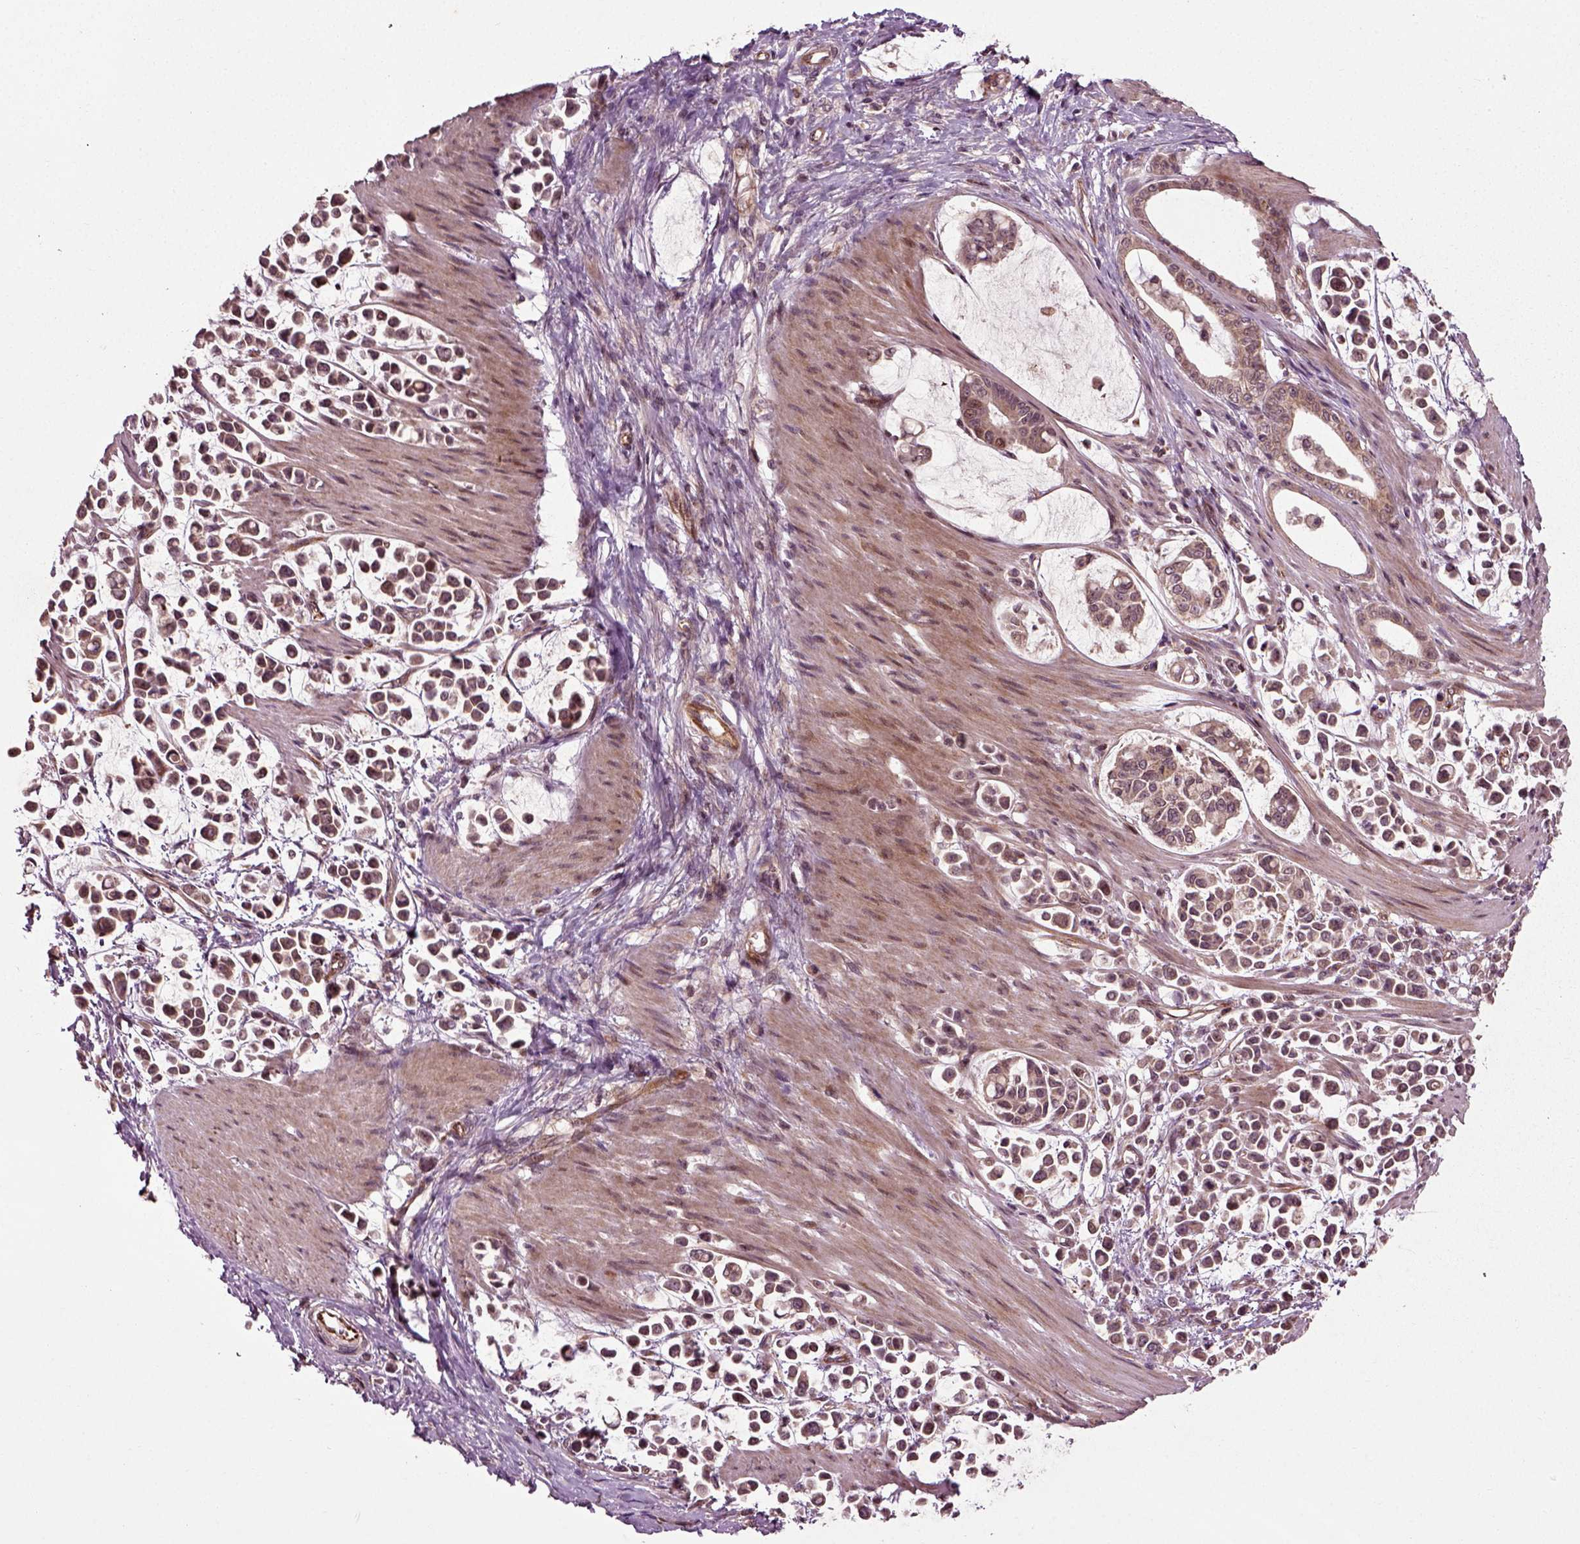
{"staining": {"intensity": "moderate", "quantity": "<25%", "location": "cytoplasmic/membranous"}, "tissue": "stomach cancer", "cell_type": "Tumor cells", "image_type": "cancer", "snomed": [{"axis": "morphology", "description": "Adenocarcinoma, NOS"}, {"axis": "topography", "description": "Stomach"}], "caption": "Protein expression analysis of stomach cancer (adenocarcinoma) exhibits moderate cytoplasmic/membranous staining in about <25% of tumor cells.", "gene": "PLCD3", "patient": {"sex": "male", "age": 82}}